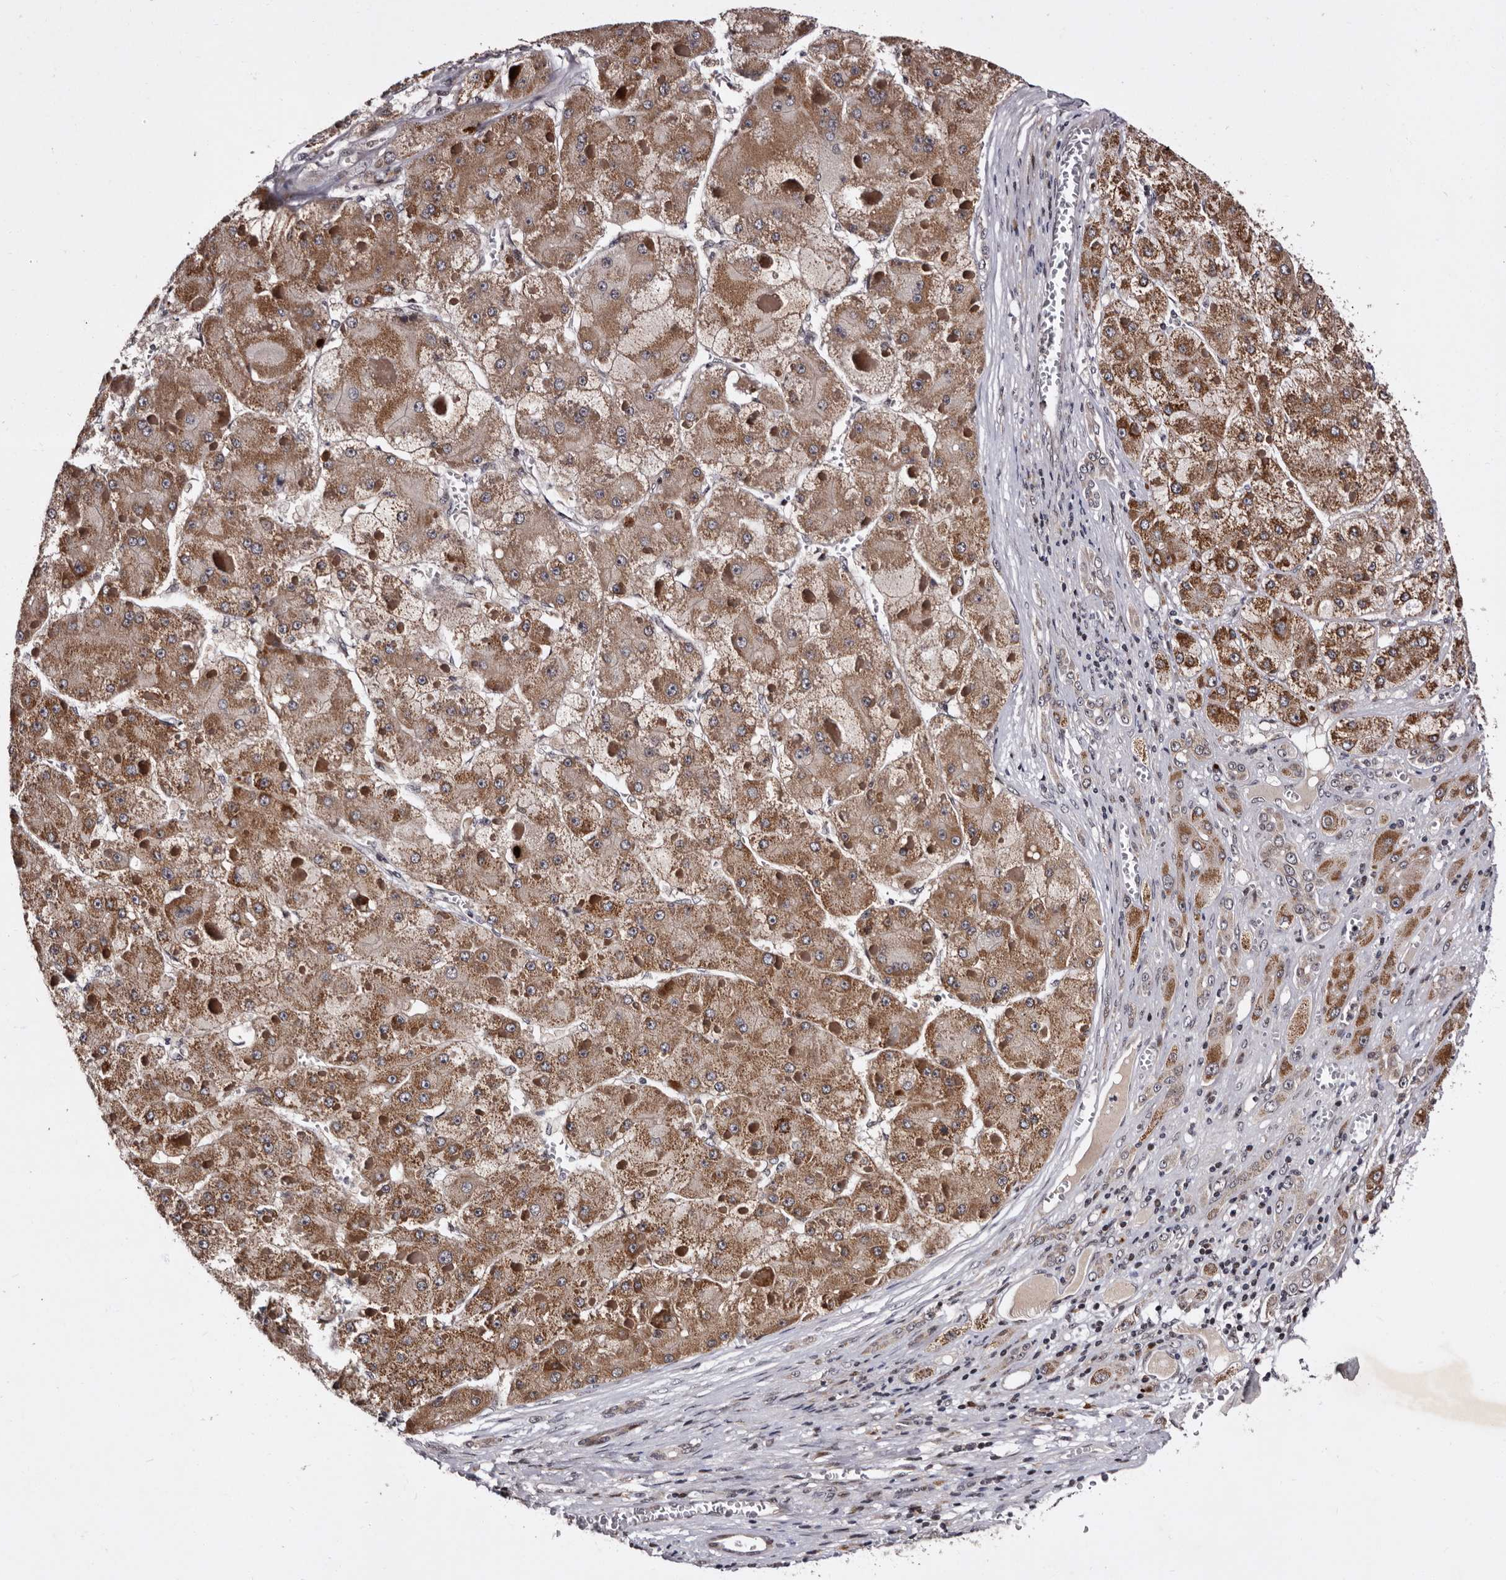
{"staining": {"intensity": "moderate", "quantity": ">75%", "location": "cytoplasmic/membranous"}, "tissue": "liver cancer", "cell_type": "Tumor cells", "image_type": "cancer", "snomed": [{"axis": "morphology", "description": "Carcinoma, Hepatocellular, NOS"}, {"axis": "topography", "description": "Liver"}], "caption": "Tumor cells show medium levels of moderate cytoplasmic/membranous expression in about >75% of cells in liver cancer.", "gene": "TNKS", "patient": {"sex": "female", "age": 73}}